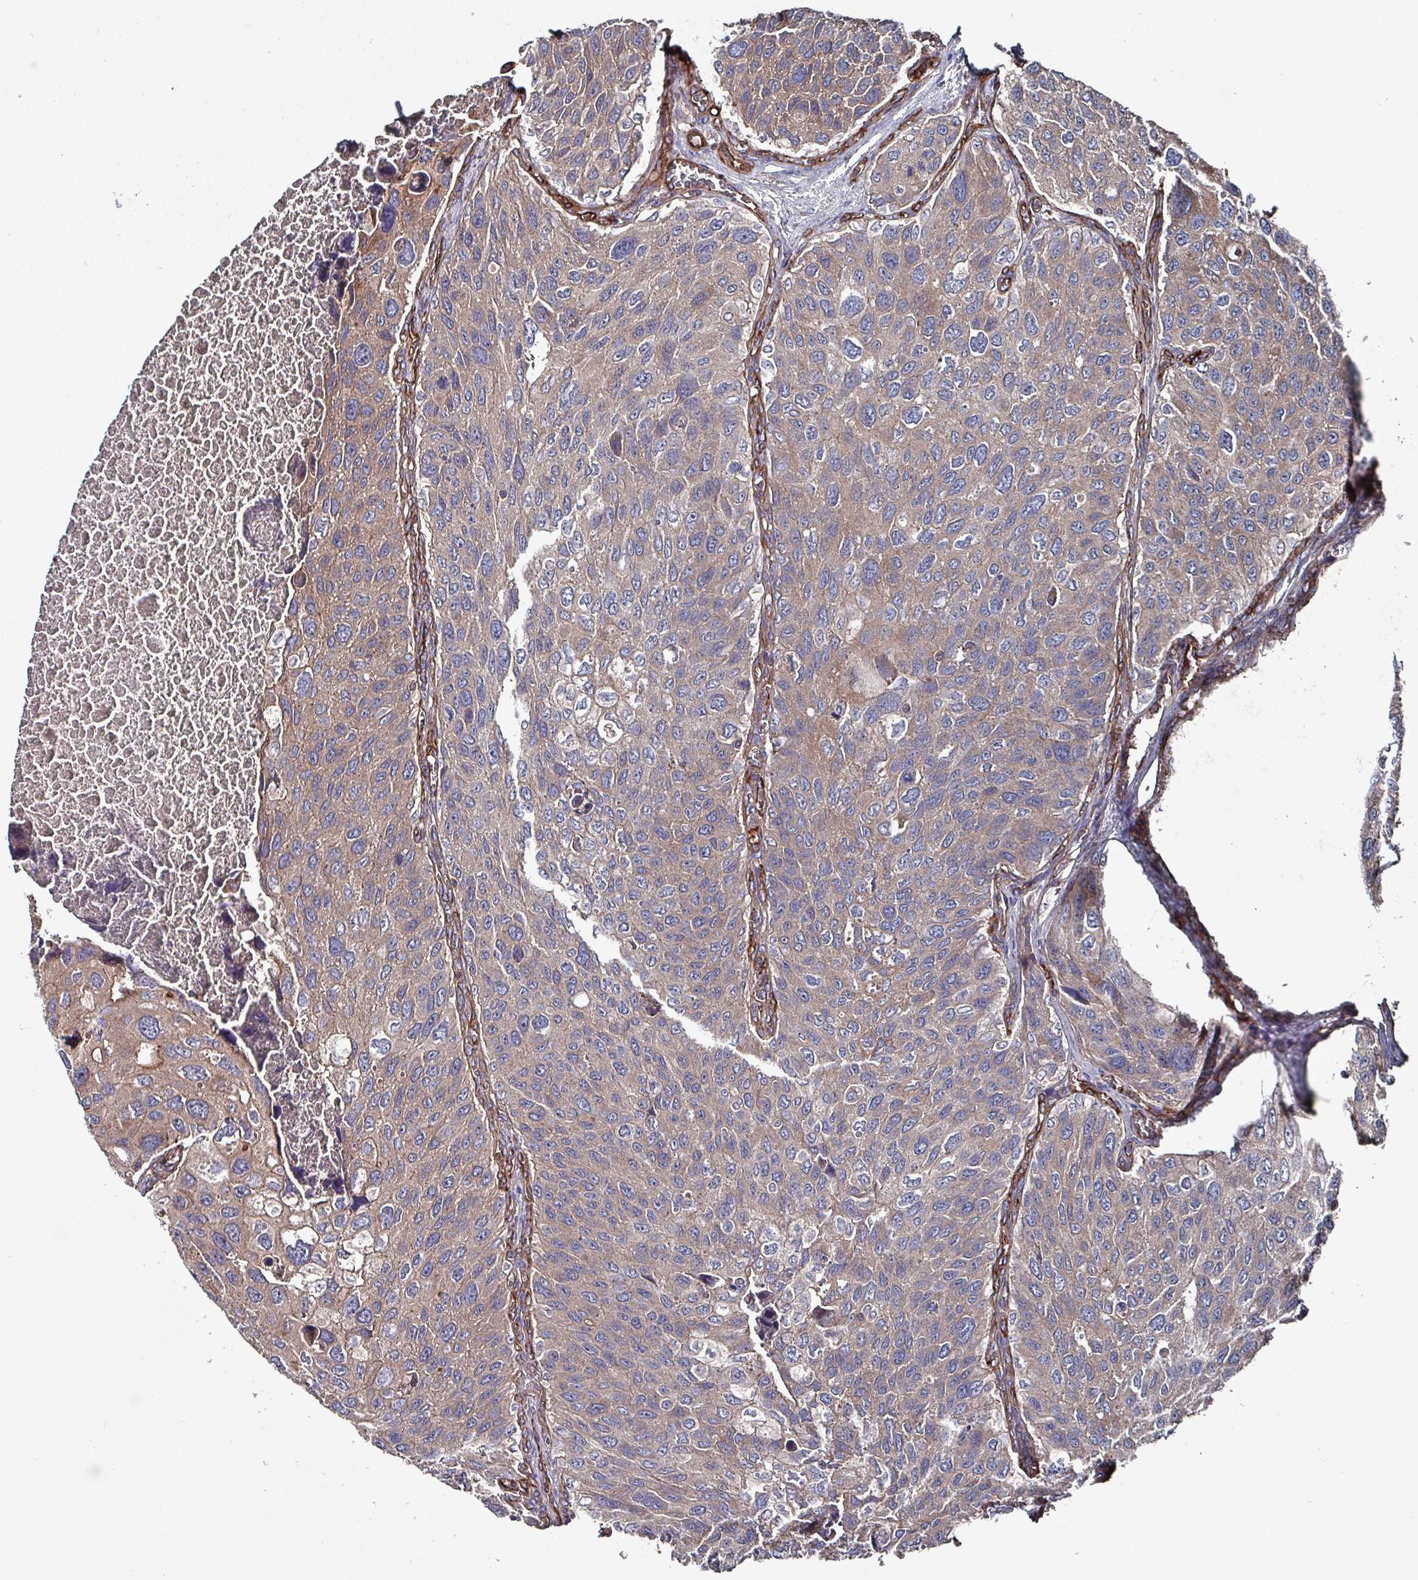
{"staining": {"intensity": "weak", "quantity": "25%-75%", "location": "cytoplasmic/membranous"}, "tissue": "urothelial cancer", "cell_type": "Tumor cells", "image_type": "cancer", "snomed": [{"axis": "morphology", "description": "Urothelial carcinoma, NOS"}, {"axis": "topography", "description": "Urinary bladder"}], "caption": "Urothelial cancer was stained to show a protein in brown. There is low levels of weak cytoplasmic/membranous staining in approximately 25%-75% of tumor cells.", "gene": "ANO10", "patient": {"sex": "male", "age": 80}}